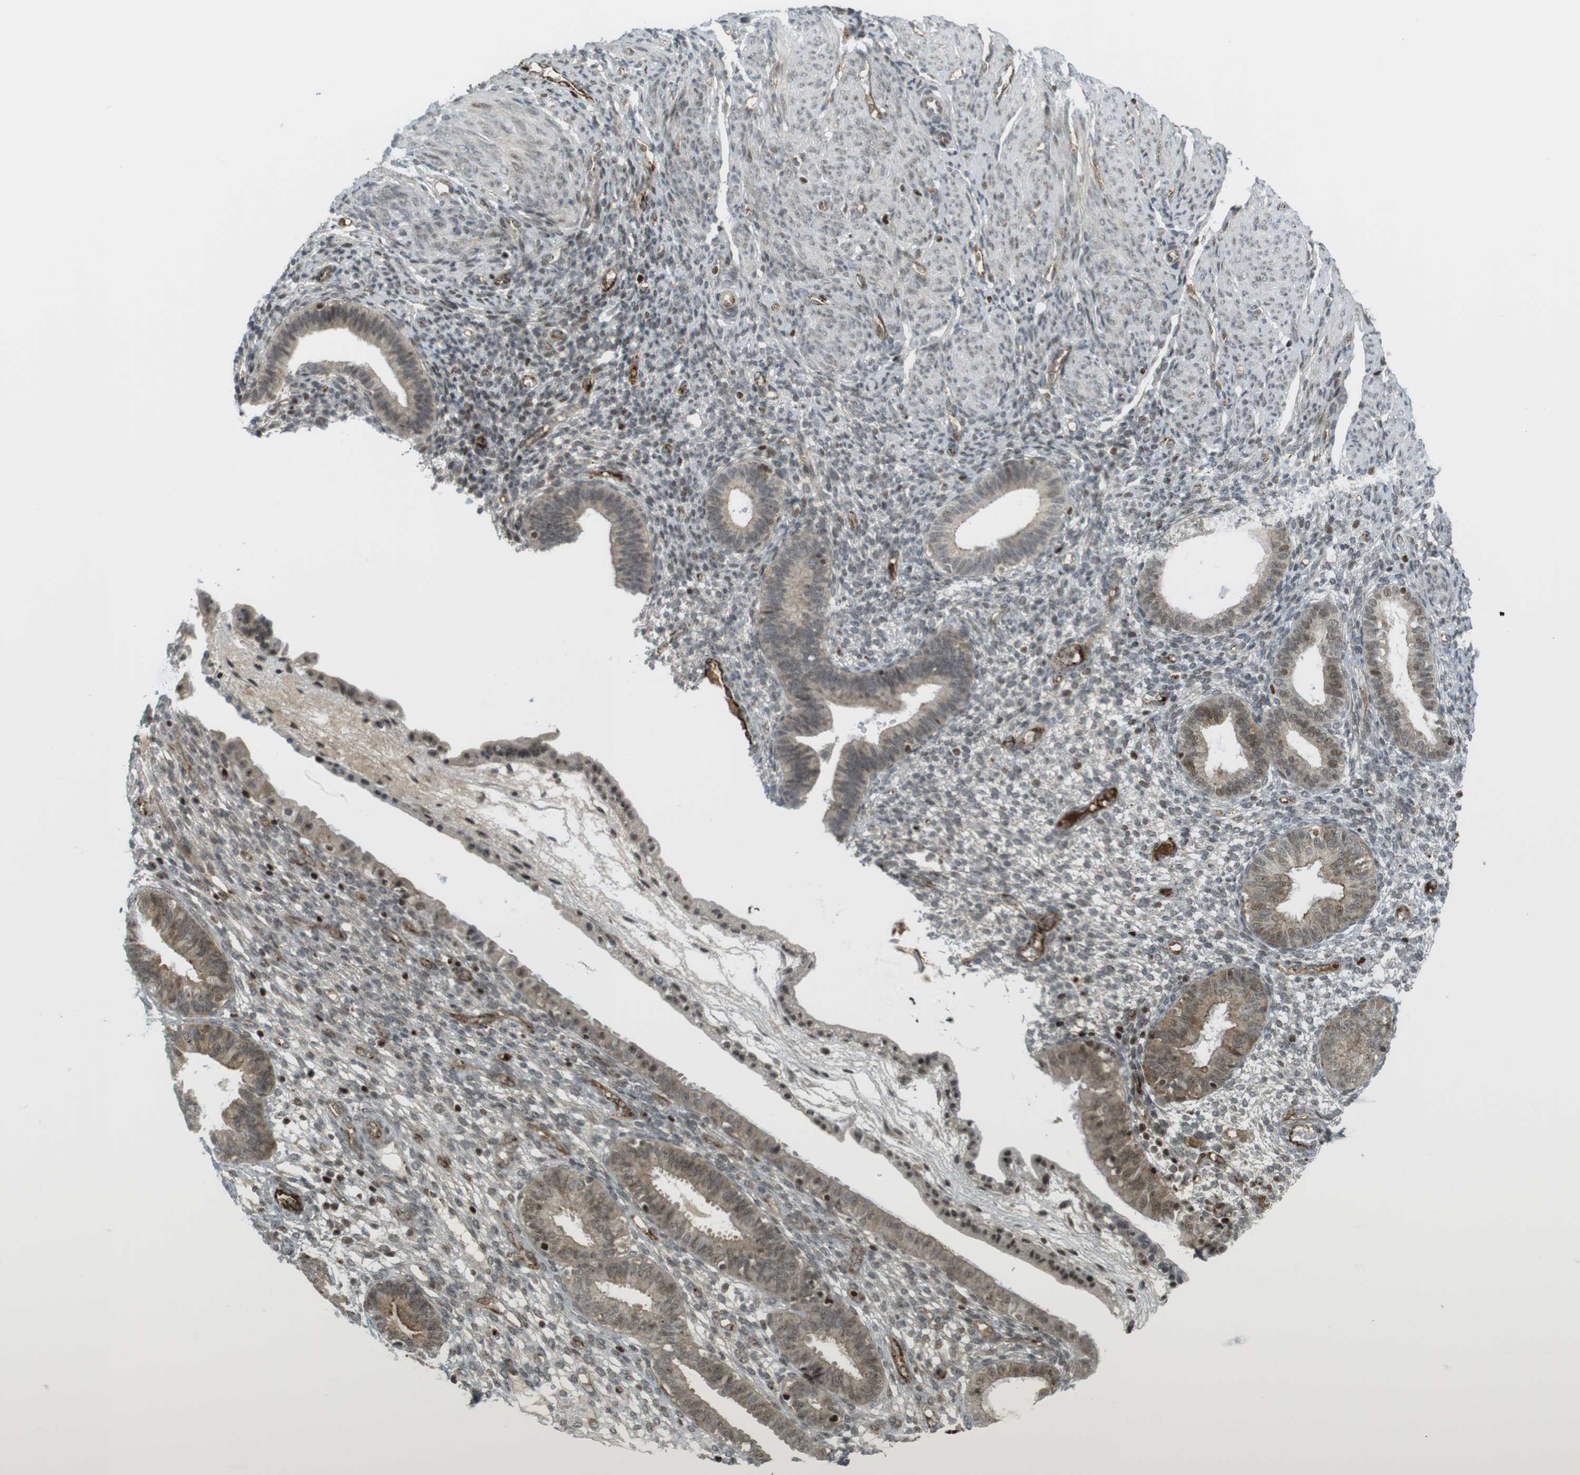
{"staining": {"intensity": "weak", "quantity": ">75%", "location": "cytoplasmic/membranous,nuclear"}, "tissue": "endometrium", "cell_type": "Cells in endometrial stroma", "image_type": "normal", "snomed": [{"axis": "morphology", "description": "Normal tissue, NOS"}, {"axis": "topography", "description": "Endometrium"}], "caption": "Immunohistochemistry histopathology image of normal human endometrium stained for a protein (brown), which demonstrates low levels of weak cytoplasmic/membranous,nuclear positivity in approximately >75% of cells in endometrial stroma.", "gene": "PPP1R13B", "patient": {"sex": "female", "age": 61}}